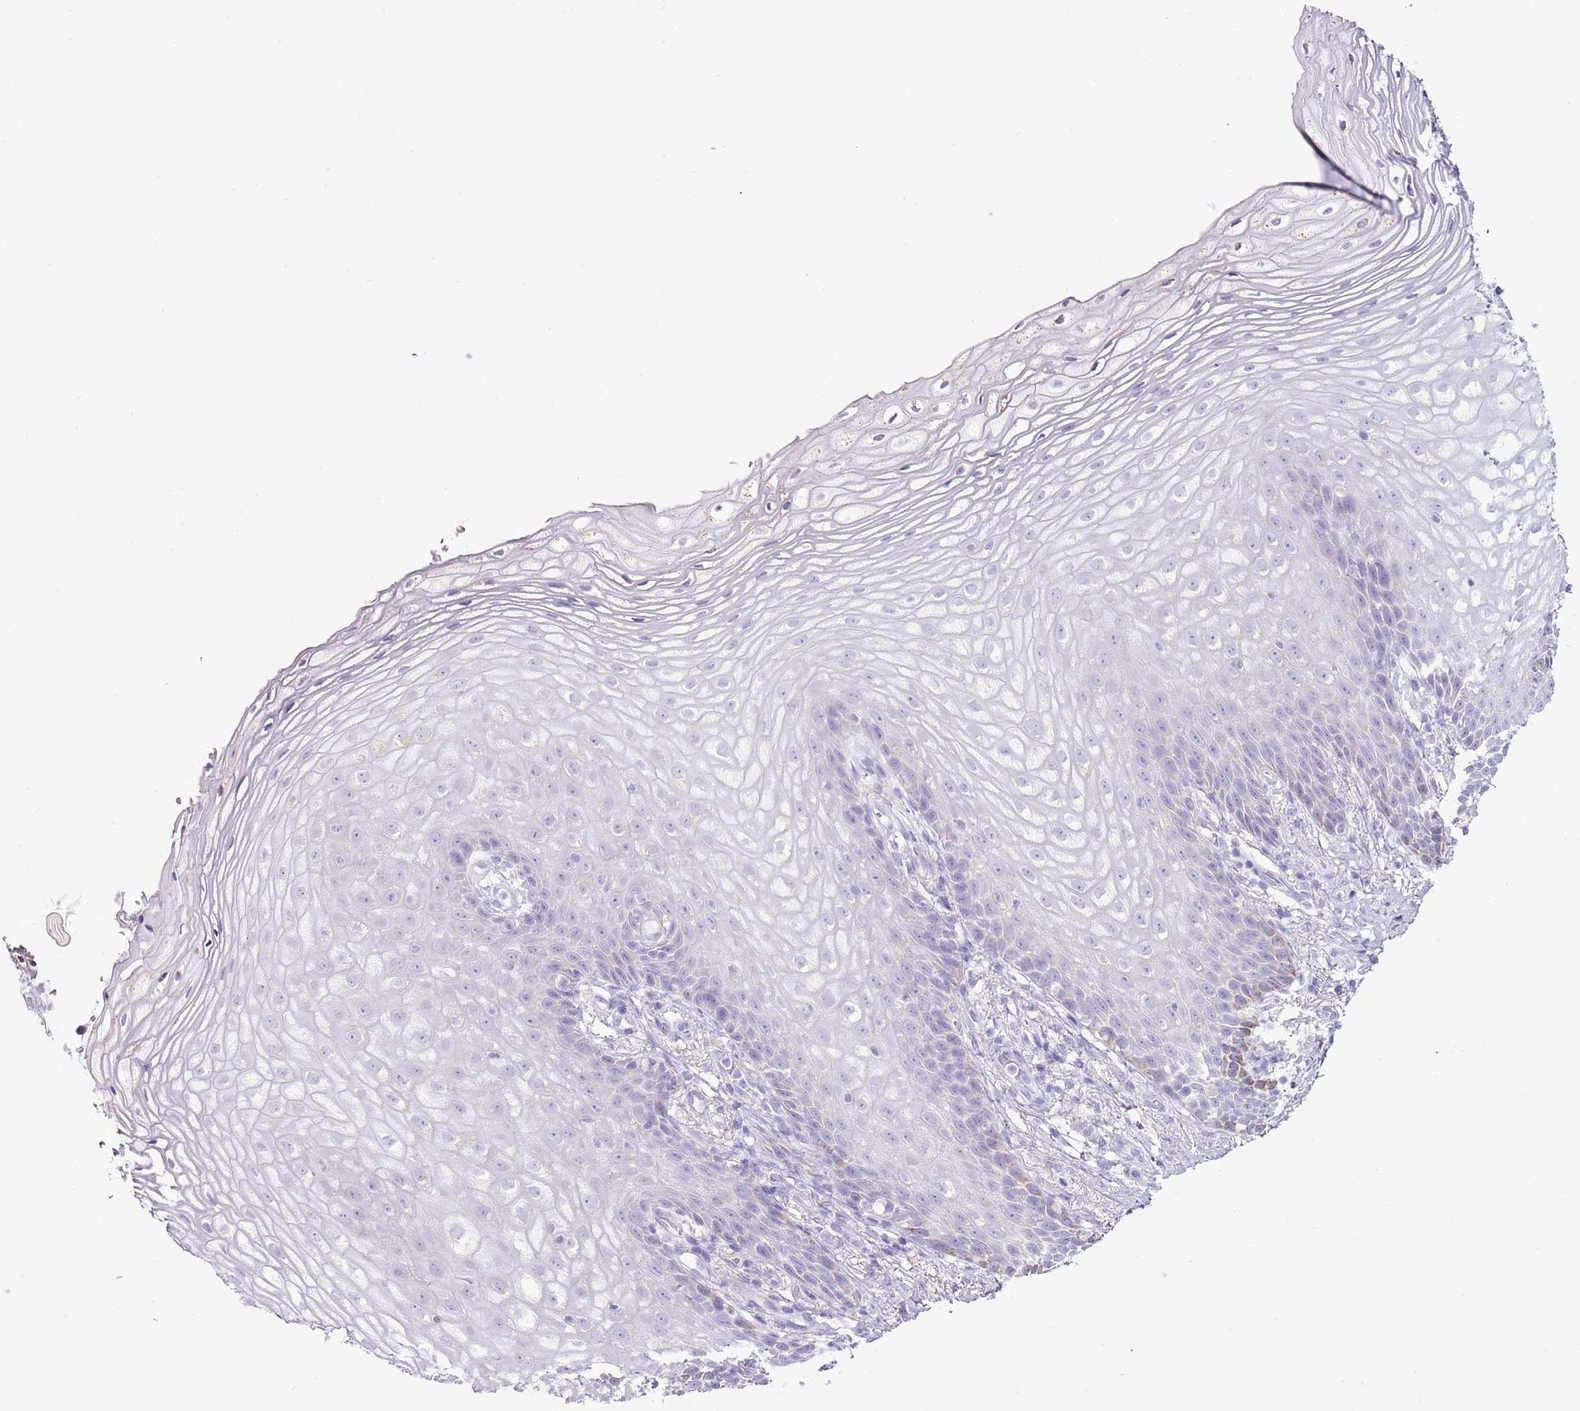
{"staining": {"intensity": "negative", "quantity": "none", "location": "none"}, "tissue": "vagina", "cell_type": "Squamous epithelial cells", "image_type": "normal", "snomed": [{"axis": "morphology", "description": "Normal tissue, NOS"}, {"axis": "topography", "description": "Vagina"}], "caption": "Human vagina stained for a protein using immunohistochemistry (IHC) shows no staining in squamous epithelial cells.", "gene": "SLC23A1", "patient": {"sex": "female", "age": 60}}